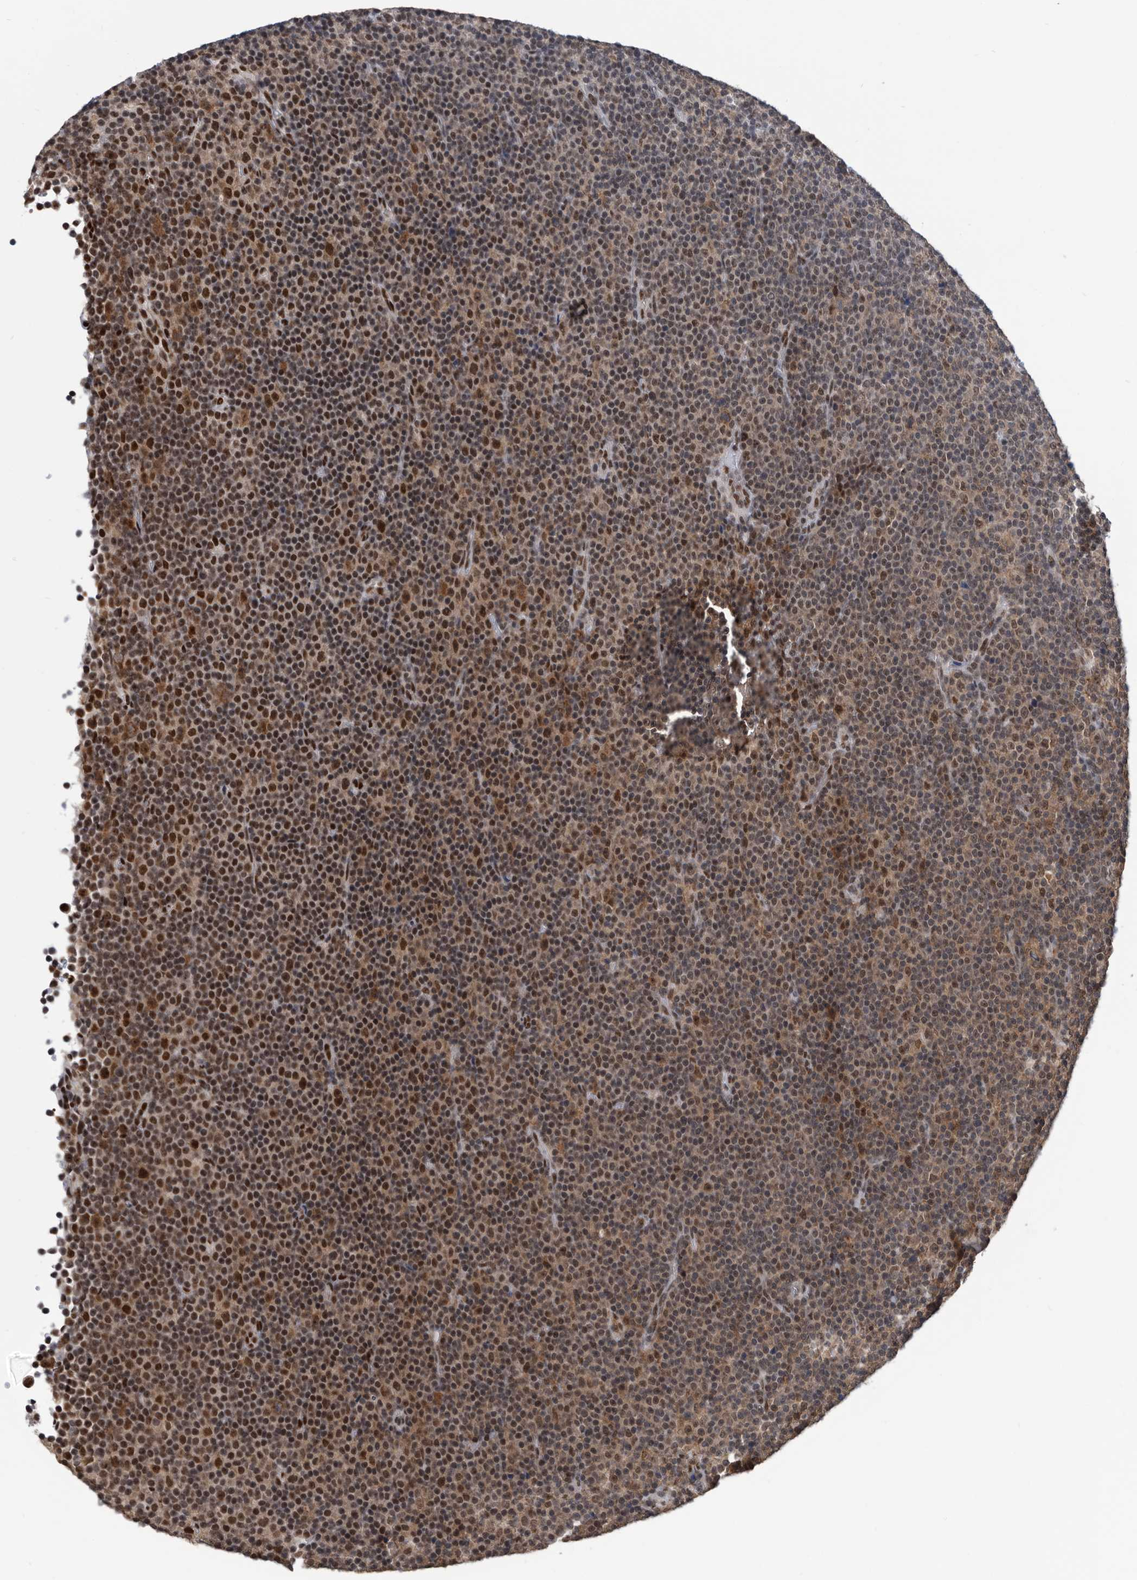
{"staining": {"intensity": "moderate", "quantity": ">75%", "location": "nuclear"}, "tissue": "lymphoma", "cell_type": "Tumor cells", "image_type": "cancer", "snomed": [{"axis": "morphology", "description": "Malignant lymphoma, non-Hodgkin's type, Low grade"}, {"axis": "topography", "description": "Lymph node"}], "caption": "Low-grade malignant lymphoma, non-Hodgkin's type tissue exhibits moderate nuclear expression in about >75% of tumor cells, visualized by immunohistochemistry.", "gene": "ZNF260", "patient": {"sex": "female", "age": 67}}